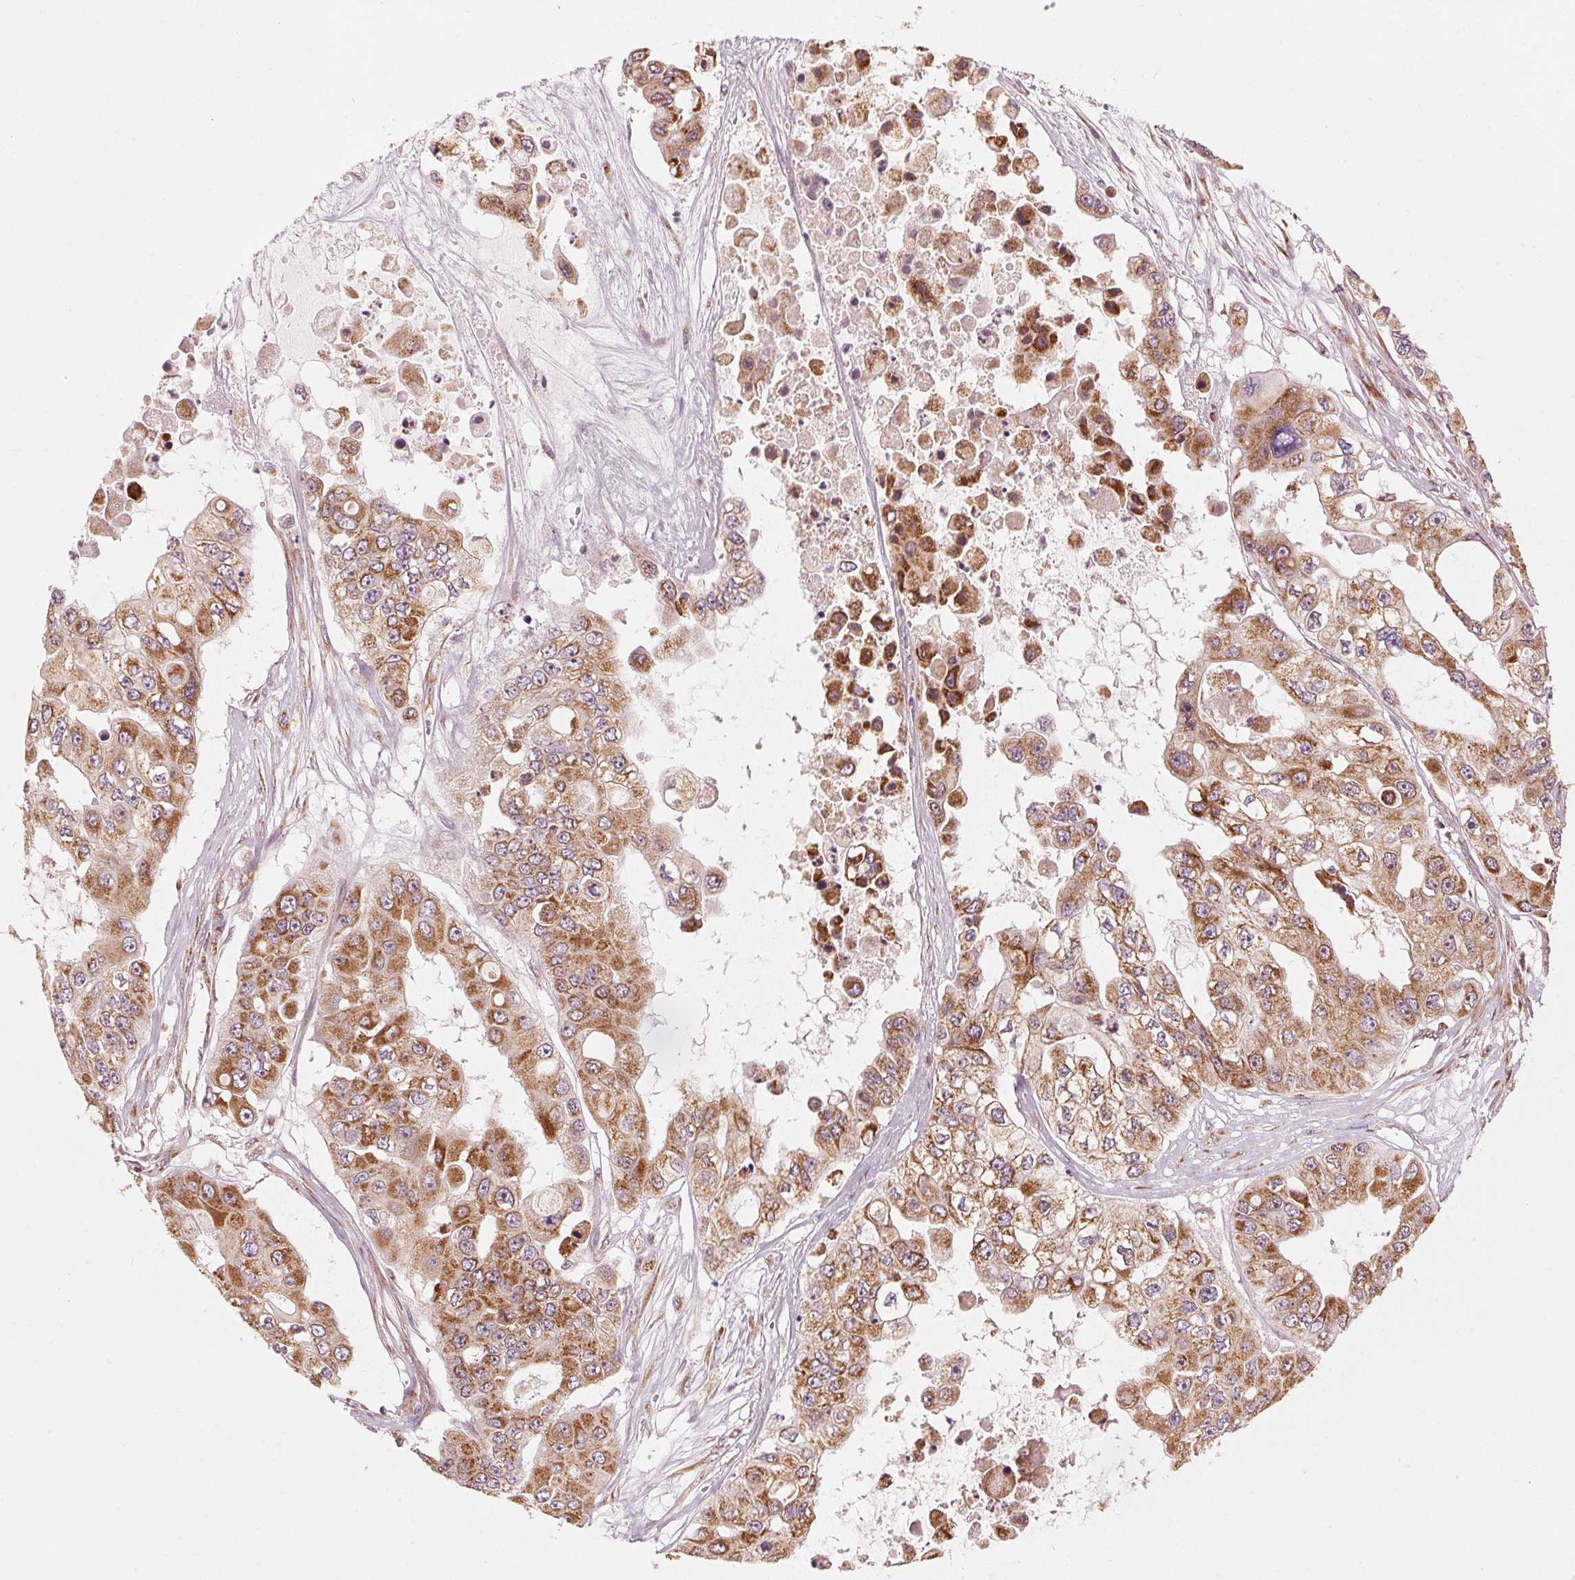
{"staining": {"intensity": "moderate", "quantity": ">75%", "location": "cytoplasmic/membranous"}, "tissue": "ovarian cancer", "cell_type": "Tumor cells", "image_type": "cancer", "snomed": [{"axis": "morphology", "description": "Cystadenocarcinoma, serous, NOS"}, {"axis": "topography", "description": "Ovary"}], "caption": "Immunohistochemistry micrograph of human ovarian serous cystadenocarcinoma stained for a protein (brown), which exhibits medium levels of moderate cytoplasmic/membranous positivity in about >75% of tumor cells.", "gene": "TOMM70", "patient": {"sex": "female", "age": 56}}